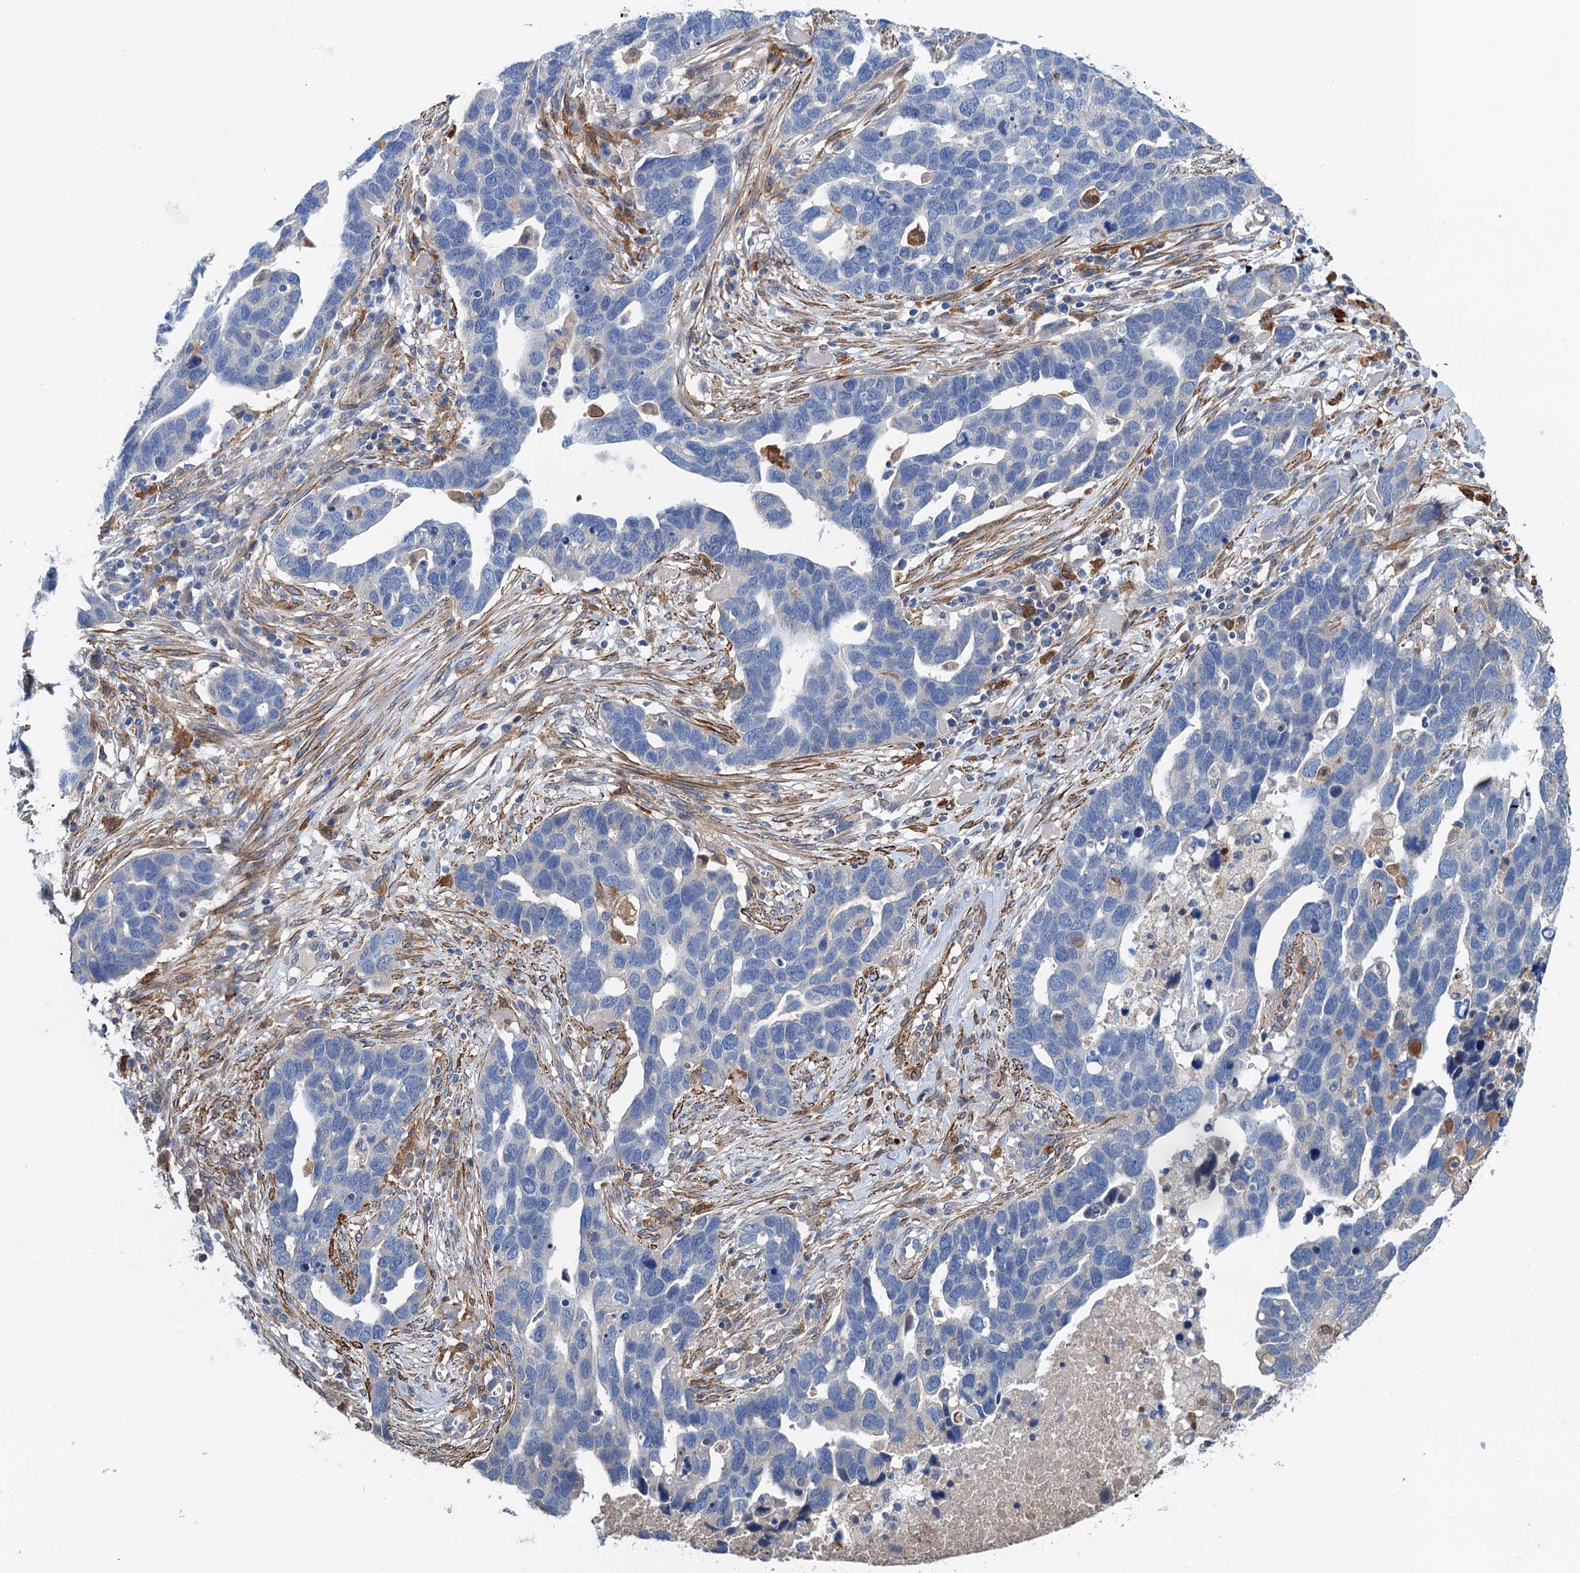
{"staining": {"intensity": "negative", "quantity": "none", "location": "none"}, "tissue": "ovarian cancer", "cell_type": "Tumor cells", "image_type": "cancer", "snomed": [{"axis": "morphology", "description": "Cystadenocarcinoma, serous, NOS"}, {"axis": "topography", "description": "Ovary"}], "caption": "A photomicrograph of human serous cystadenocarcinoma (ovarian) is negative for staining in tumor cells.", "gene": "CSTPP1", "patient": {"sex": "female", "age": 54}}